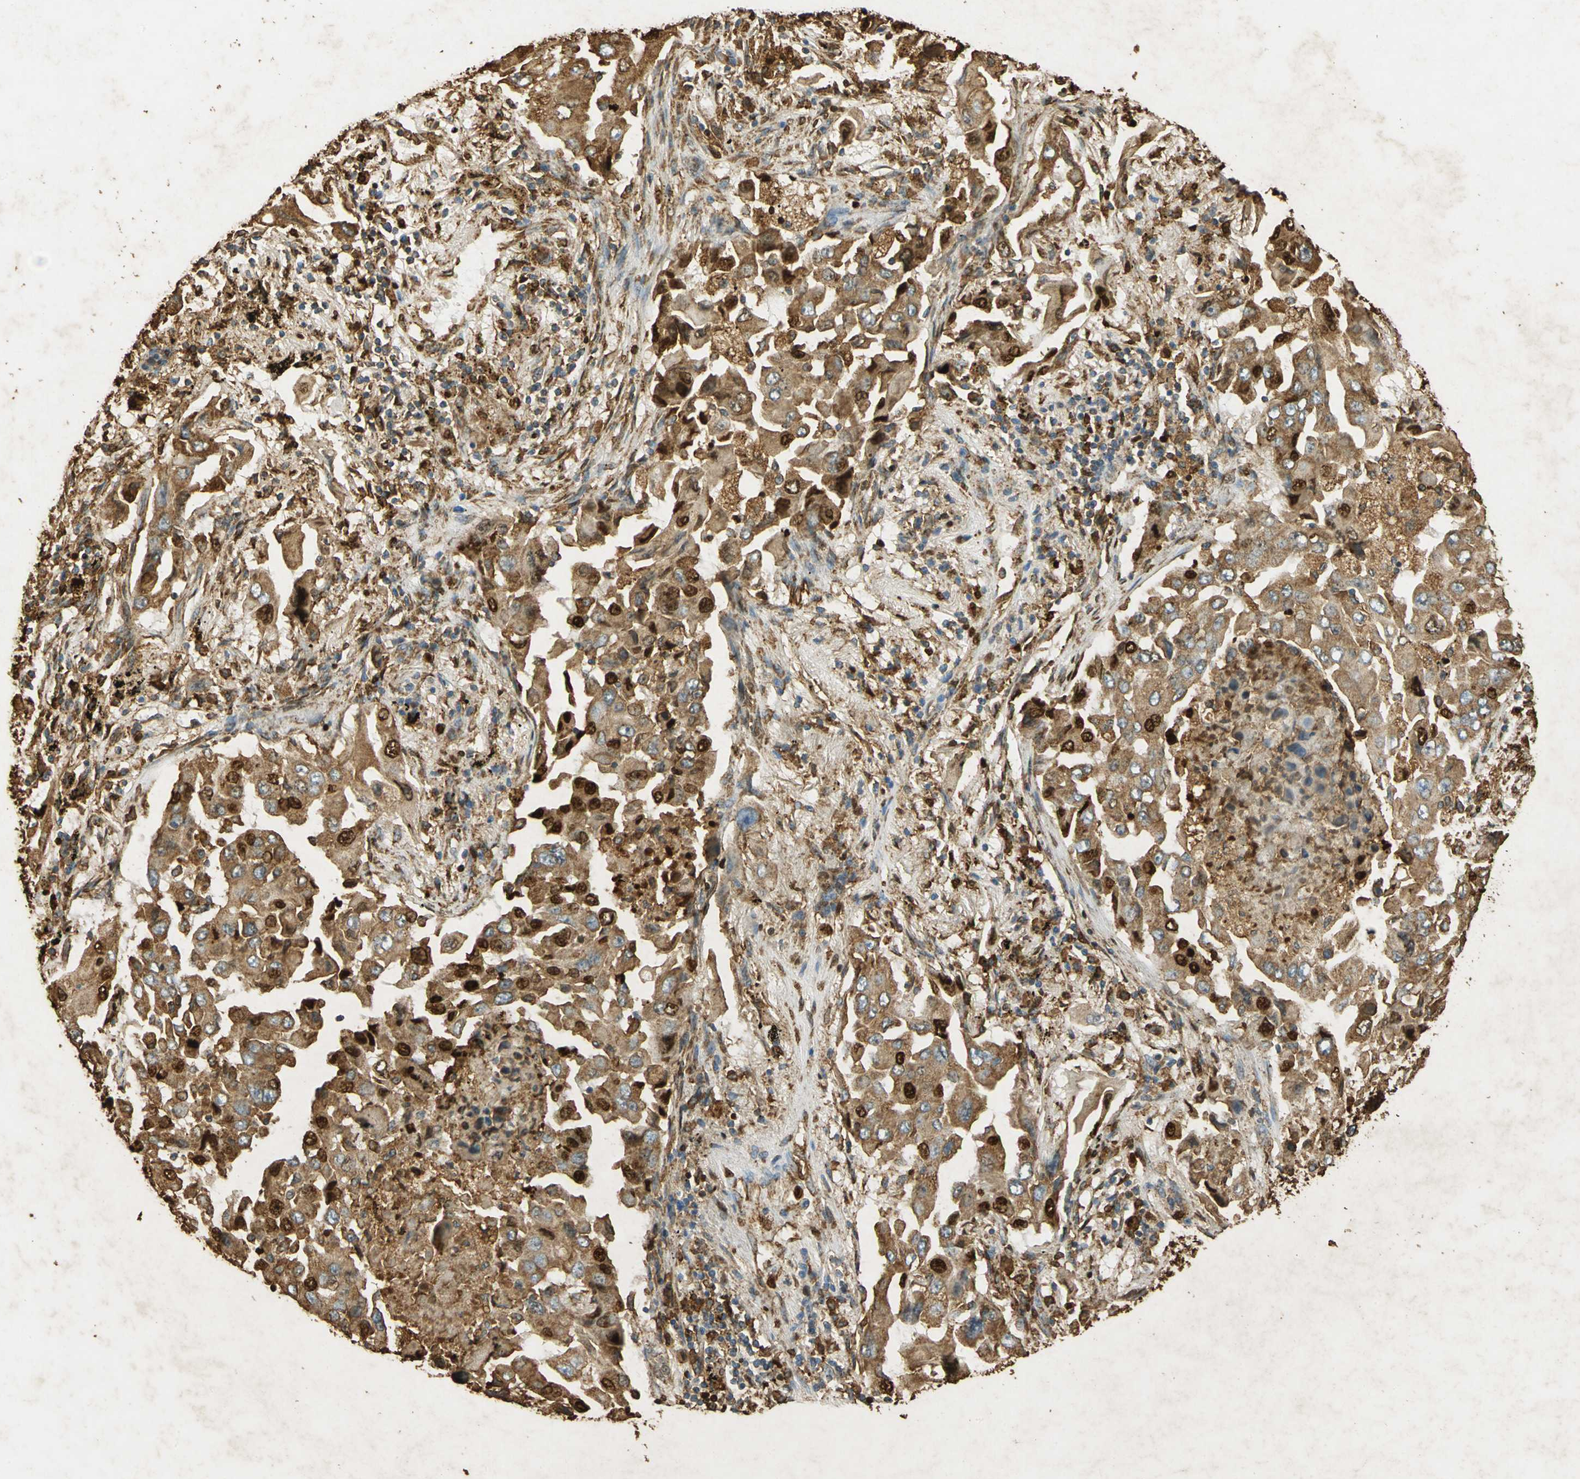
{"staining": {"intensity": "strong", "quantity": ">75%", "location": "cytoplasmic/membranous,nuclear"}, "tissue": "lung cancer", "cell_type": "Tumor cells", "image_type": "cancer", "snomed": [{"axis": "morphology", "description": "Adenocarcinoma, NOS"}, {"axis": "topography", "description": "Lung"}], "caption": "Tumor cells show high levels of strong cytoplasmic/membranous and nuclear positivity in approximately >75% of cells in human lung cancer.", "gene": "HSP90B1", "patient": {"sex": "female", "age": 65}}